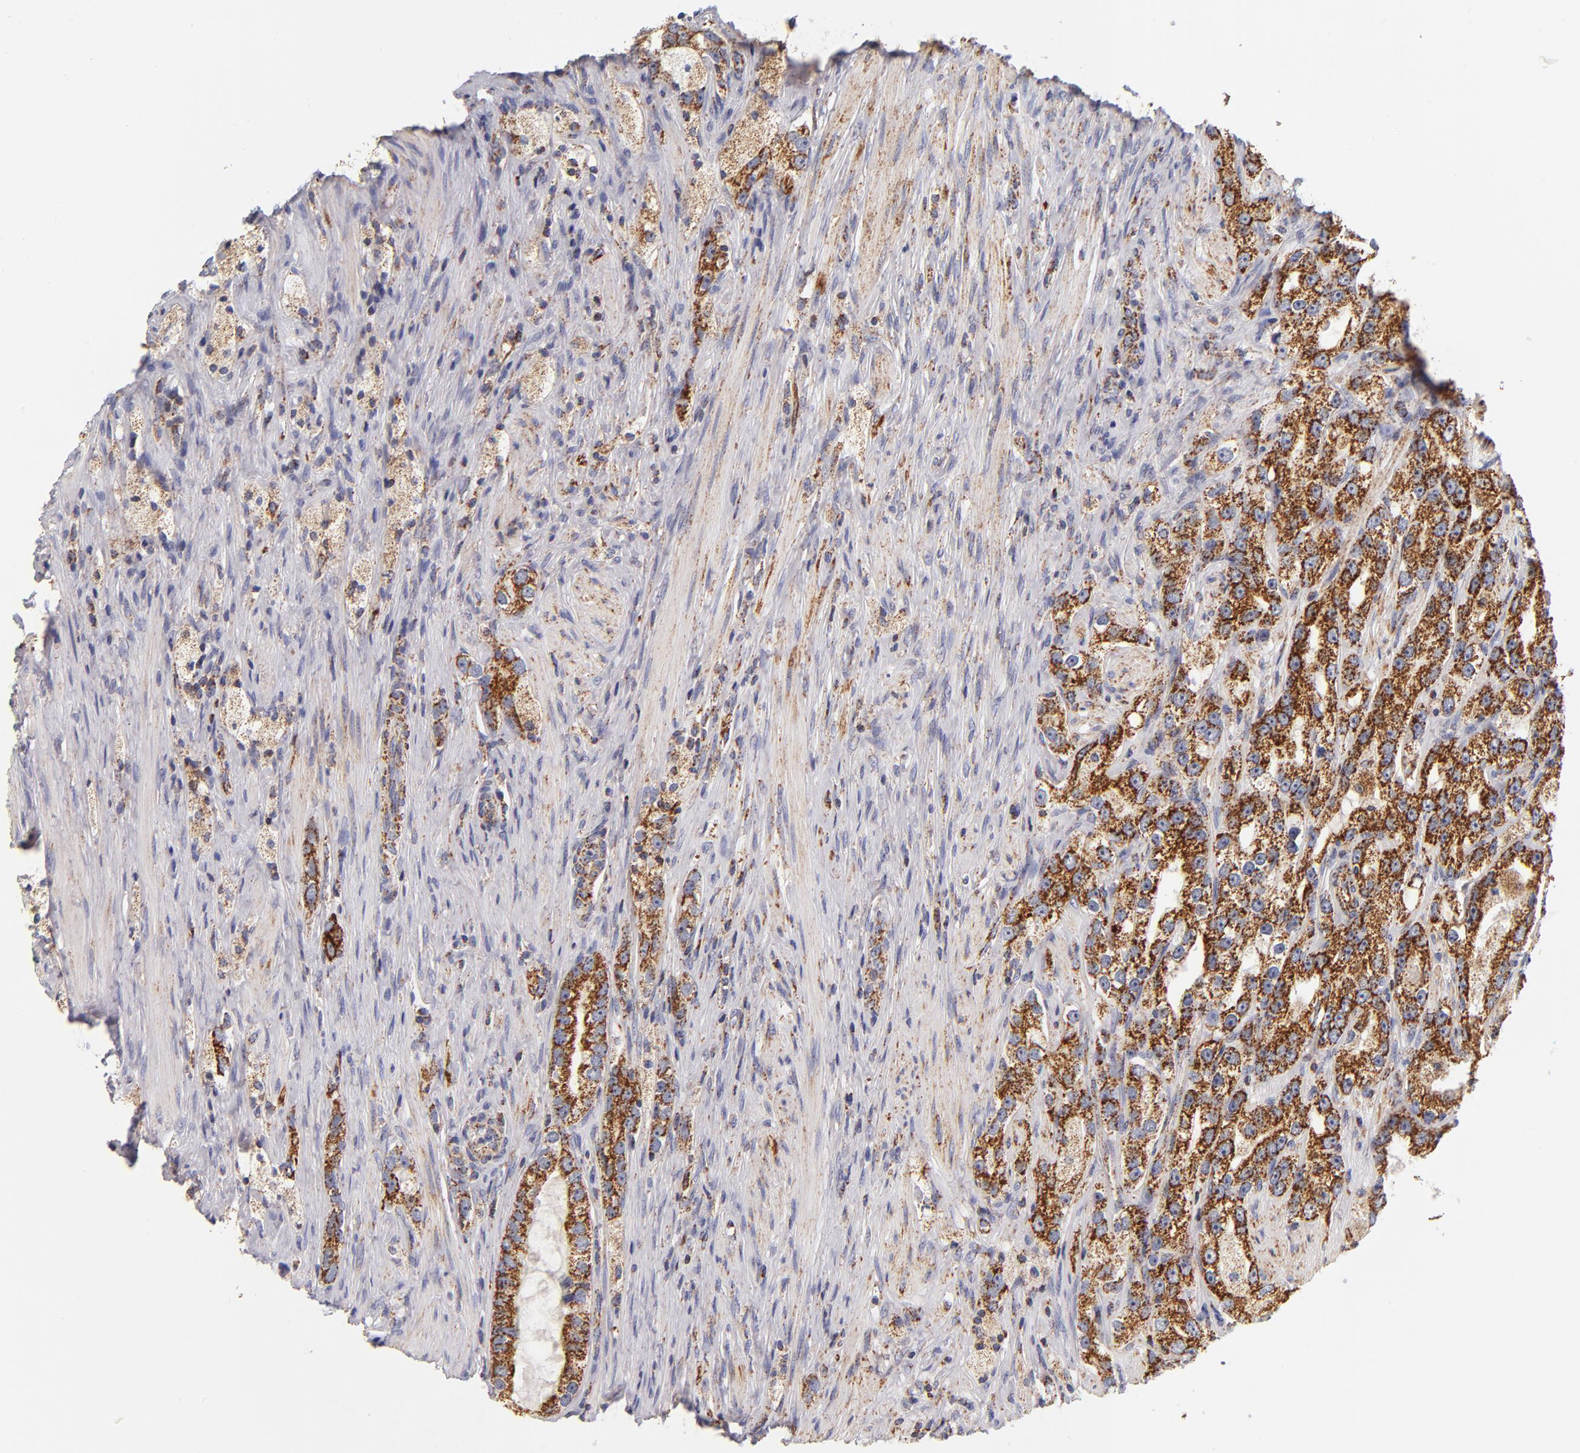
{"staining": {"intensity": "strong", "quantity": ">75%", "location": "cytoplasmic/membranous"}, "tissue": "prostate cancer", "cell_type": "Tumor cells", "image_type": "cancer", "snomed": [{"axis": "morphology", "description": "Adenocarcinoma, High grade"}, {"axis": "topography", "description": "Prostate"}], "caption": "The micrograph shows a brown stain indicating the presence of a protein in the cytoplasmic/membranous of tumor cells in prostate cancer (adenocarcinoma (high-grade)).", "gene": "ECHS1", "patient": {"sex": "male", "age": 63}}